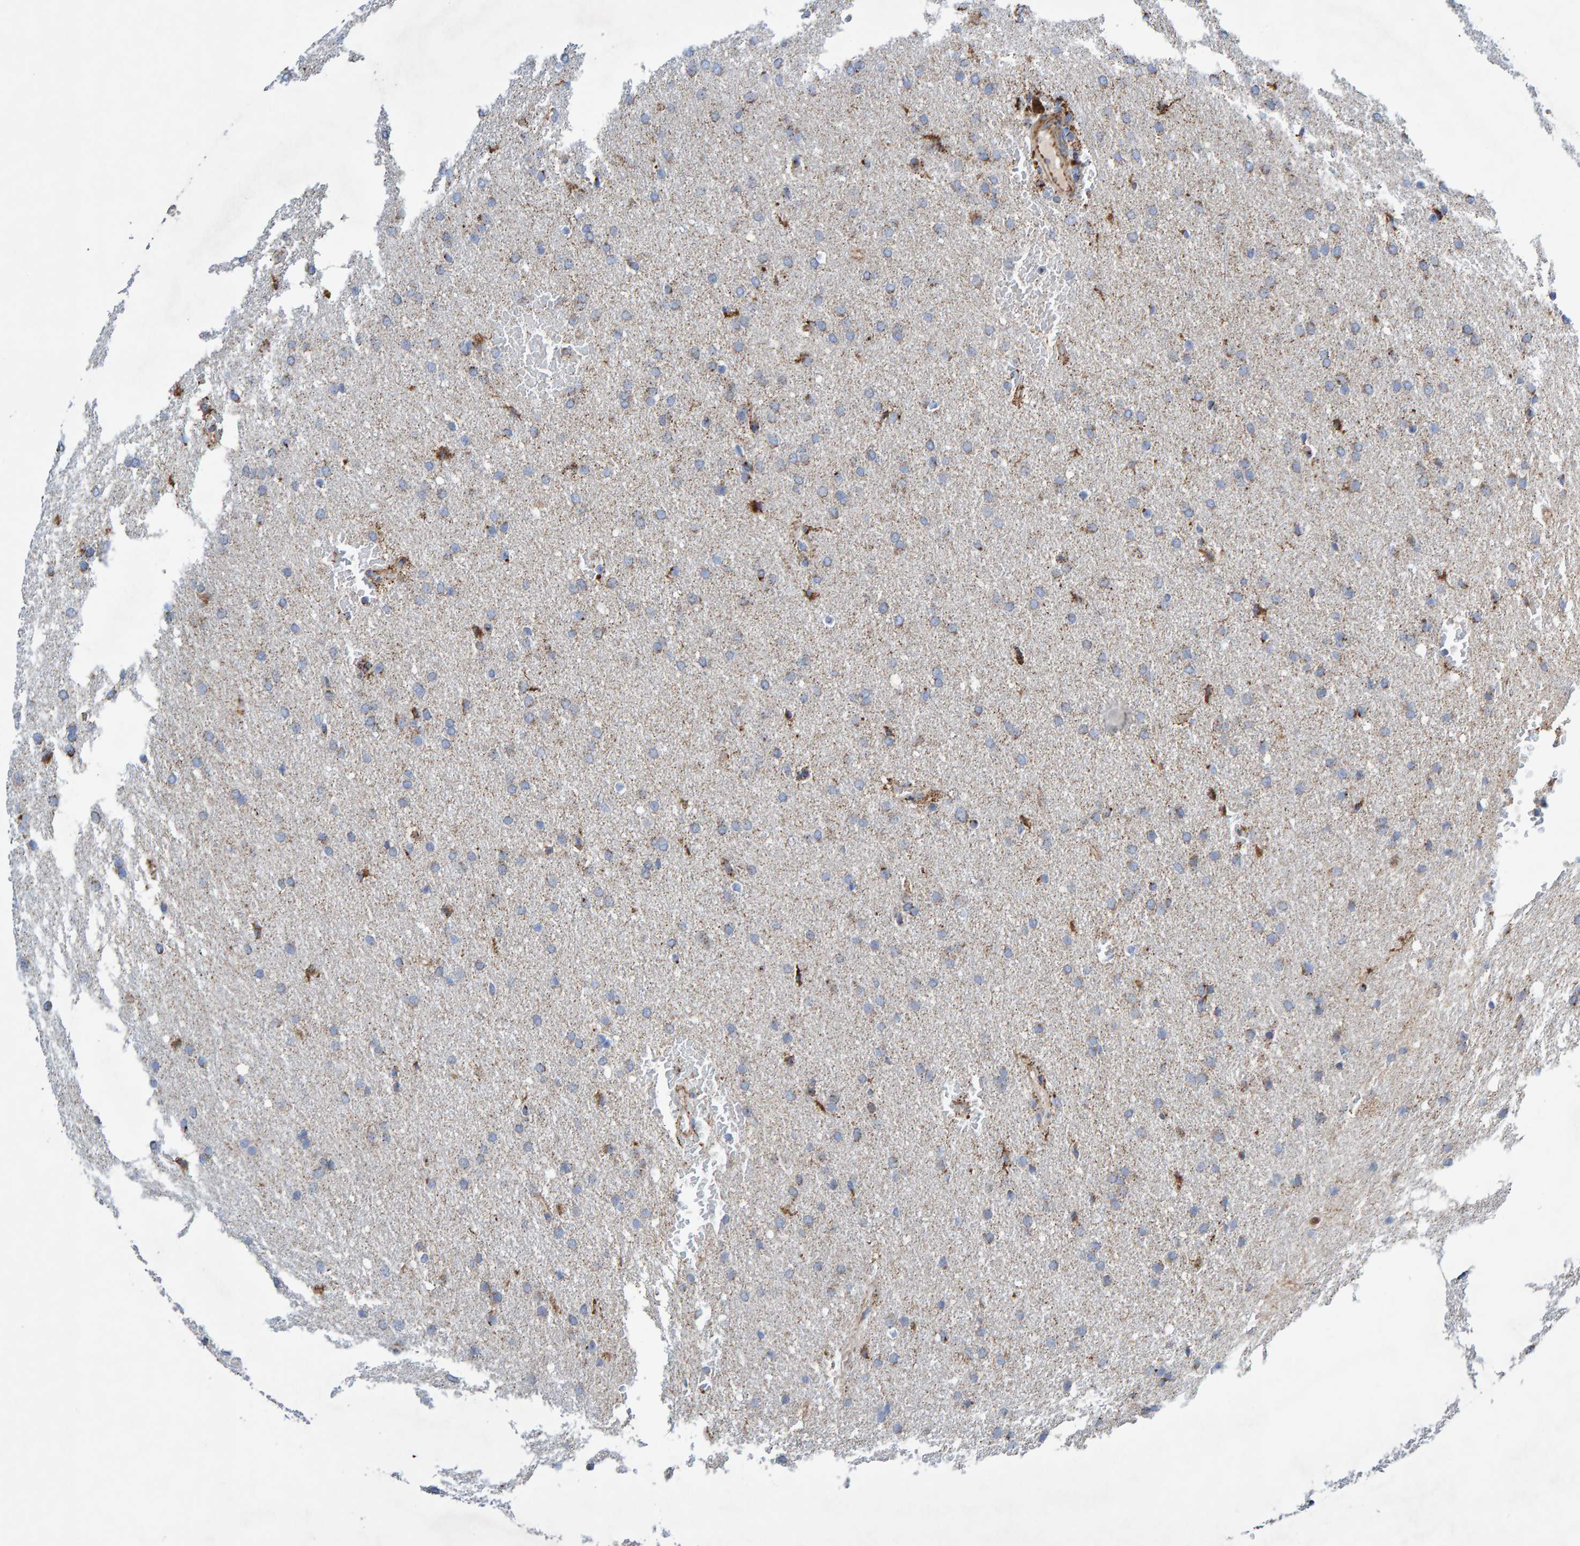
{"staining": {"intensity": "weak", "quantity": "25%-75%", "location": "cytoplasmic/membranous"}, "tissue": "glioma", "cell_type": "Tumor cells", "image_type": "cancer", "snomed": [{"axis": "morphology", "description": "Glioma, malignant, Low grade"}, {"axis": "topography", "description": "Brain"}], "caption": "Protein expression analysis of human glioma reveals weak cytoplasmic/membranous positivity in approximately 25%-75% of tumor cells.", "gene": "GGTA1", "patient": {"sex": "female", "age": 37}}